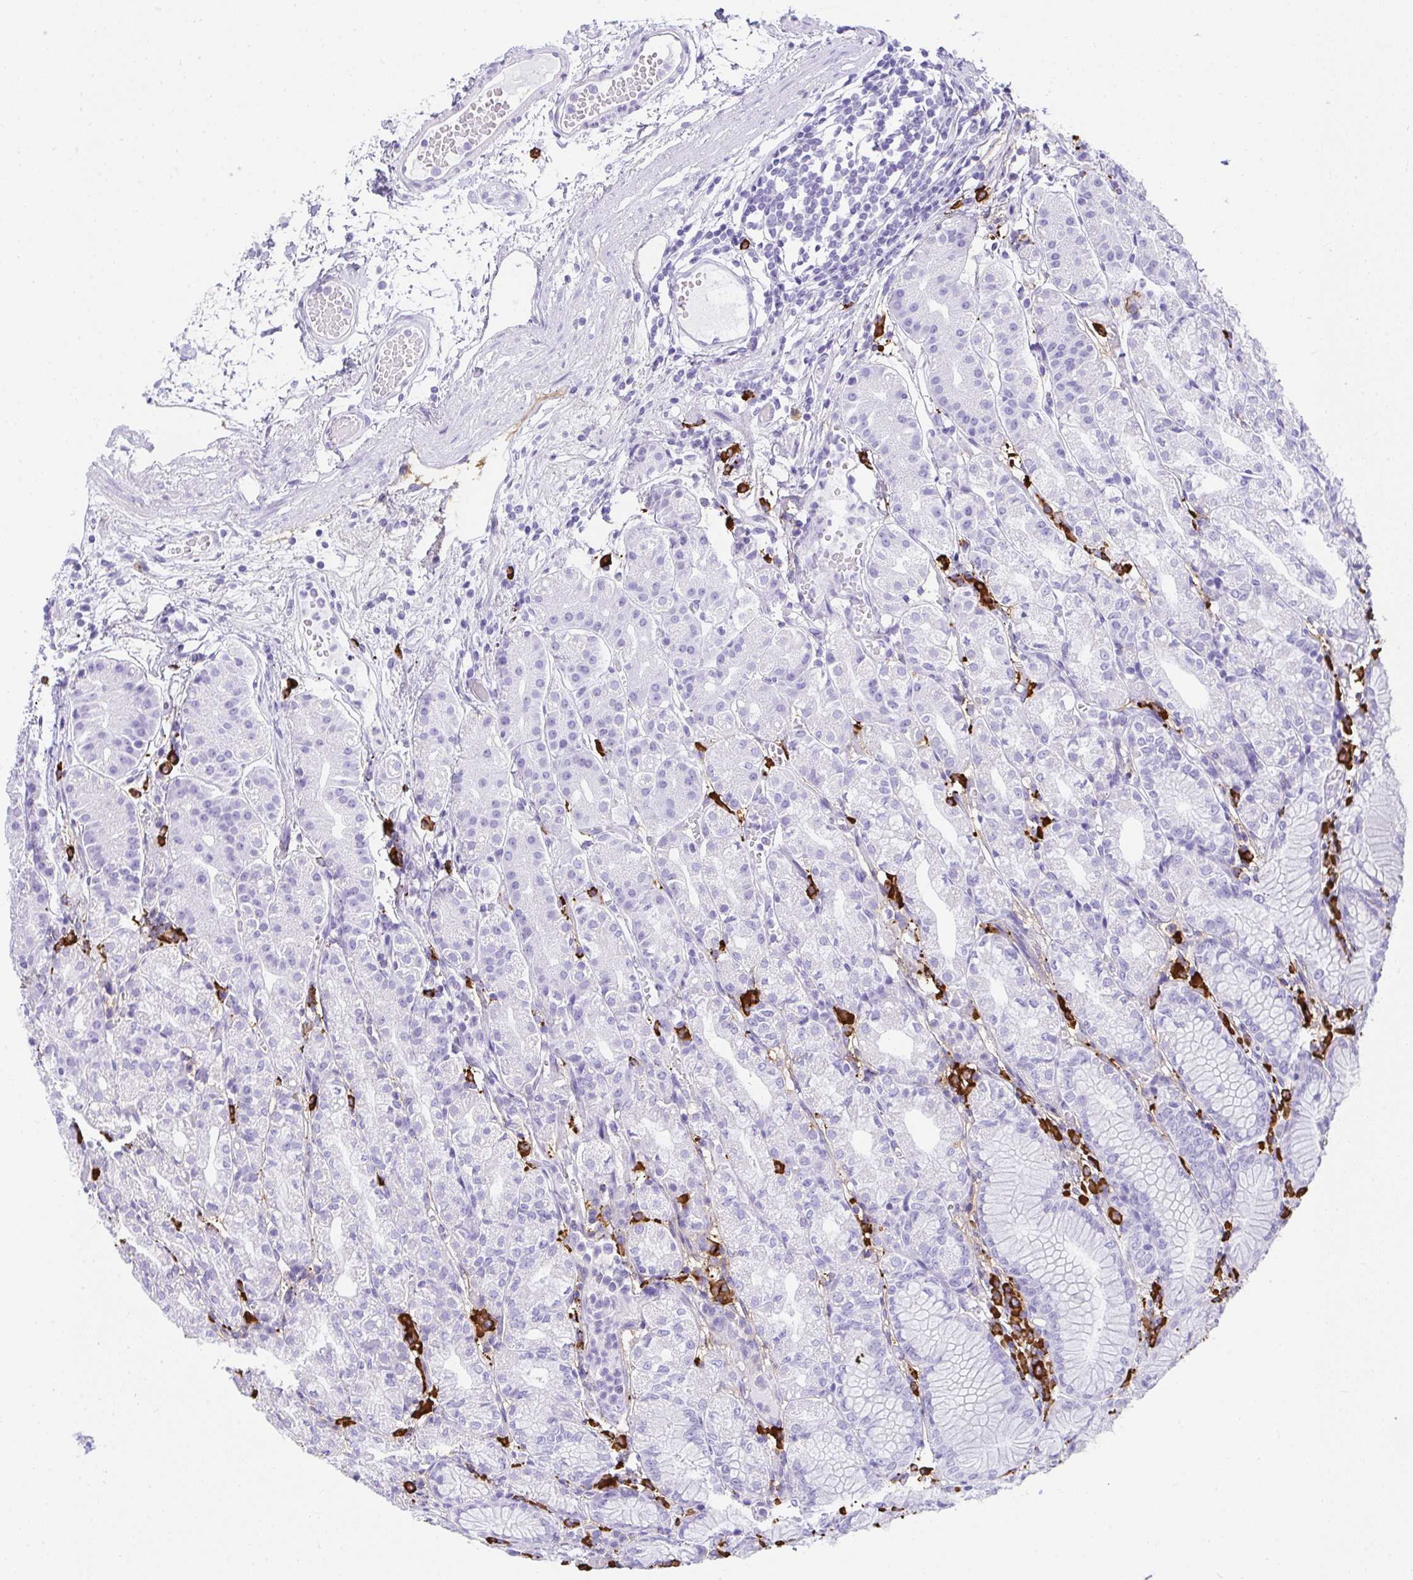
{"staining": {"intensity": "negative", "quantity": "none", "location": "none"}, "tissue": "stomach", "cell_type": "Glandular cells", "image_type": "normal", "snomed": [{"axis": "morphology", "description": "Normal tissue, NOS"}, {"axis": "topography", "description": "Stomach"}], "caption": "Stomach stained for a protein using IHC shows no positivity glandular cells.", "gene": "CDADC1", "patient": {"sex": "female", "age": 57}}